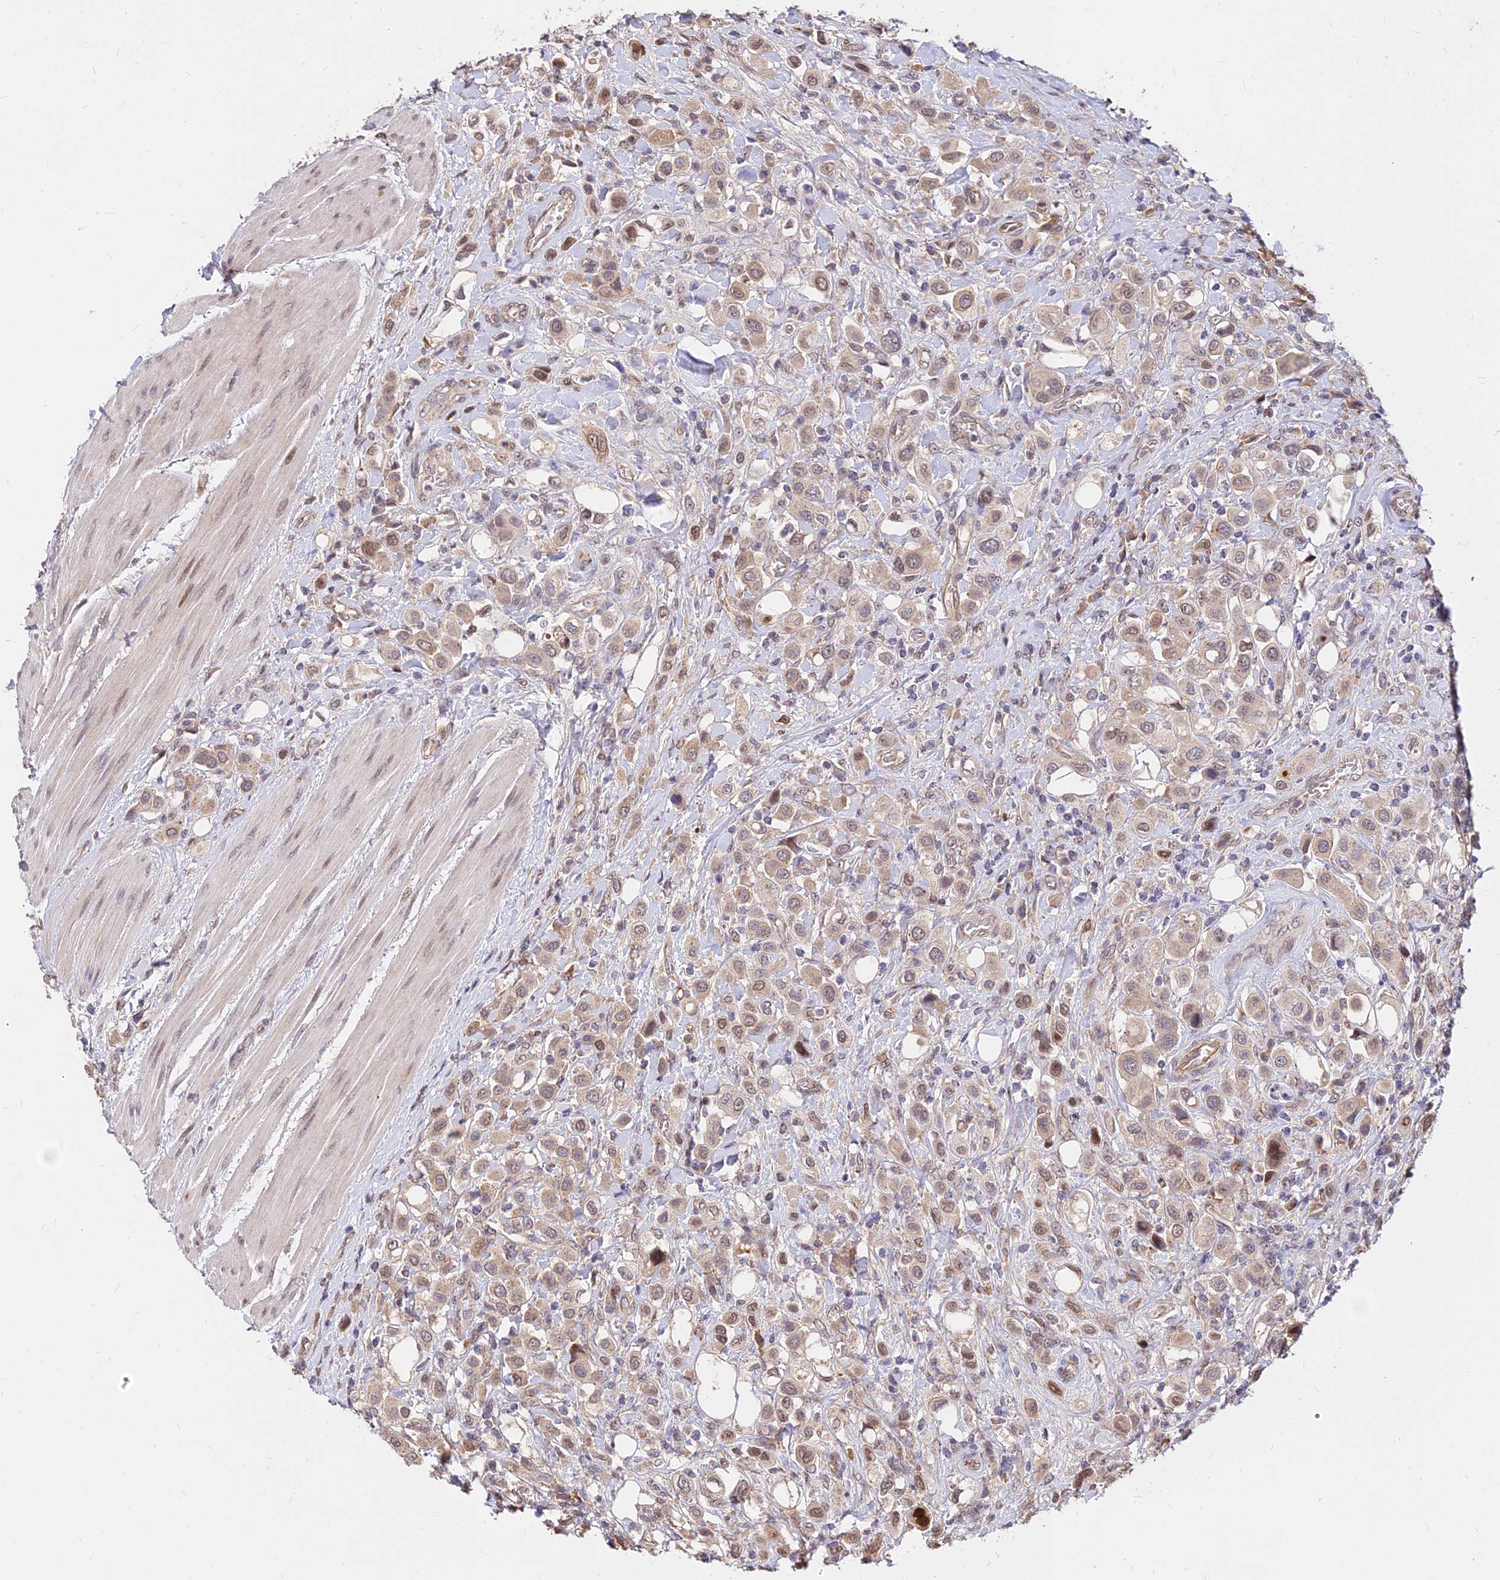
{"staining": {"intensity": "moderate", "quantity": ">75%", "location": "cytoplasmic/membranous,nuclear"}, "tissue": "urothelial cancer", "cell_type": "Tumor cells", "image_type": "cancer", "snomed": [{"axis": "morphology", "description": "Urothelial carcinoma, High grade"}, {"axis": "topography", "description": "Urinary bladder"}], "caption": "A photomicrograph of human high-grade urothelial carcinoma stained for a protein demonstrates moderate cytoplasmic/membranous and nuclear brown staining in tumor cells.", "gene": "C11orf68", "patient": {"sex": "male", "age": 50}}